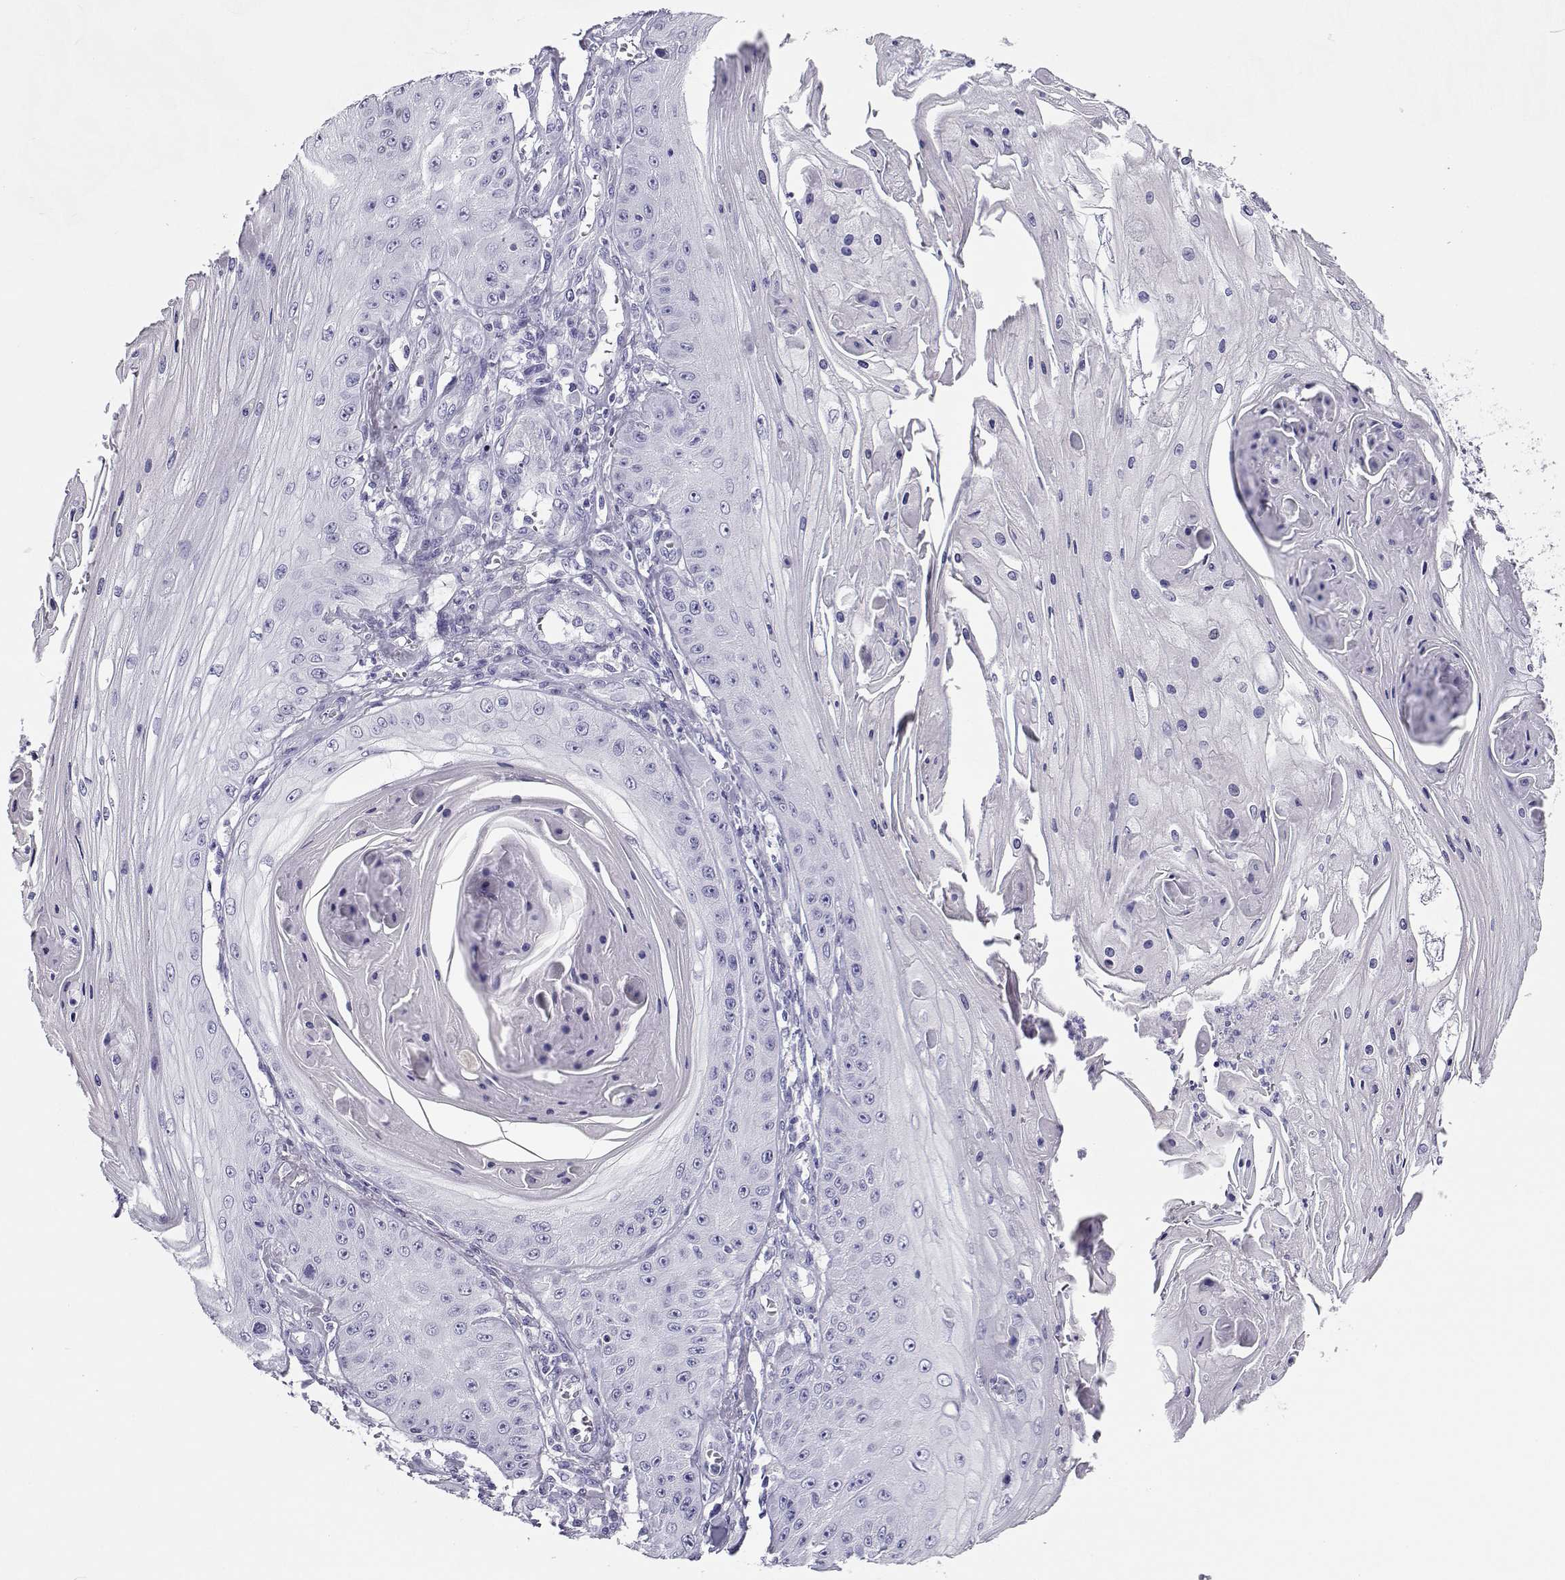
{"staining": {"intensity": "negative", "quantity": "none", "location": "none"}, "tissue": "skin cancer", "cell_type": "Tumor cells", "image_type": "cancer", "snomed": [{"axis": "morphology", "description": "Squamous cell carcinoma, NOS"}, {"axis": "topography", "description": "Skin"}], "caption": "An image of human skin cancer (squamous cell carcinoma) is negative for staining in tumor cells.", "gene": "CABS1", "patient": {"sex": "male", "age": 70}}